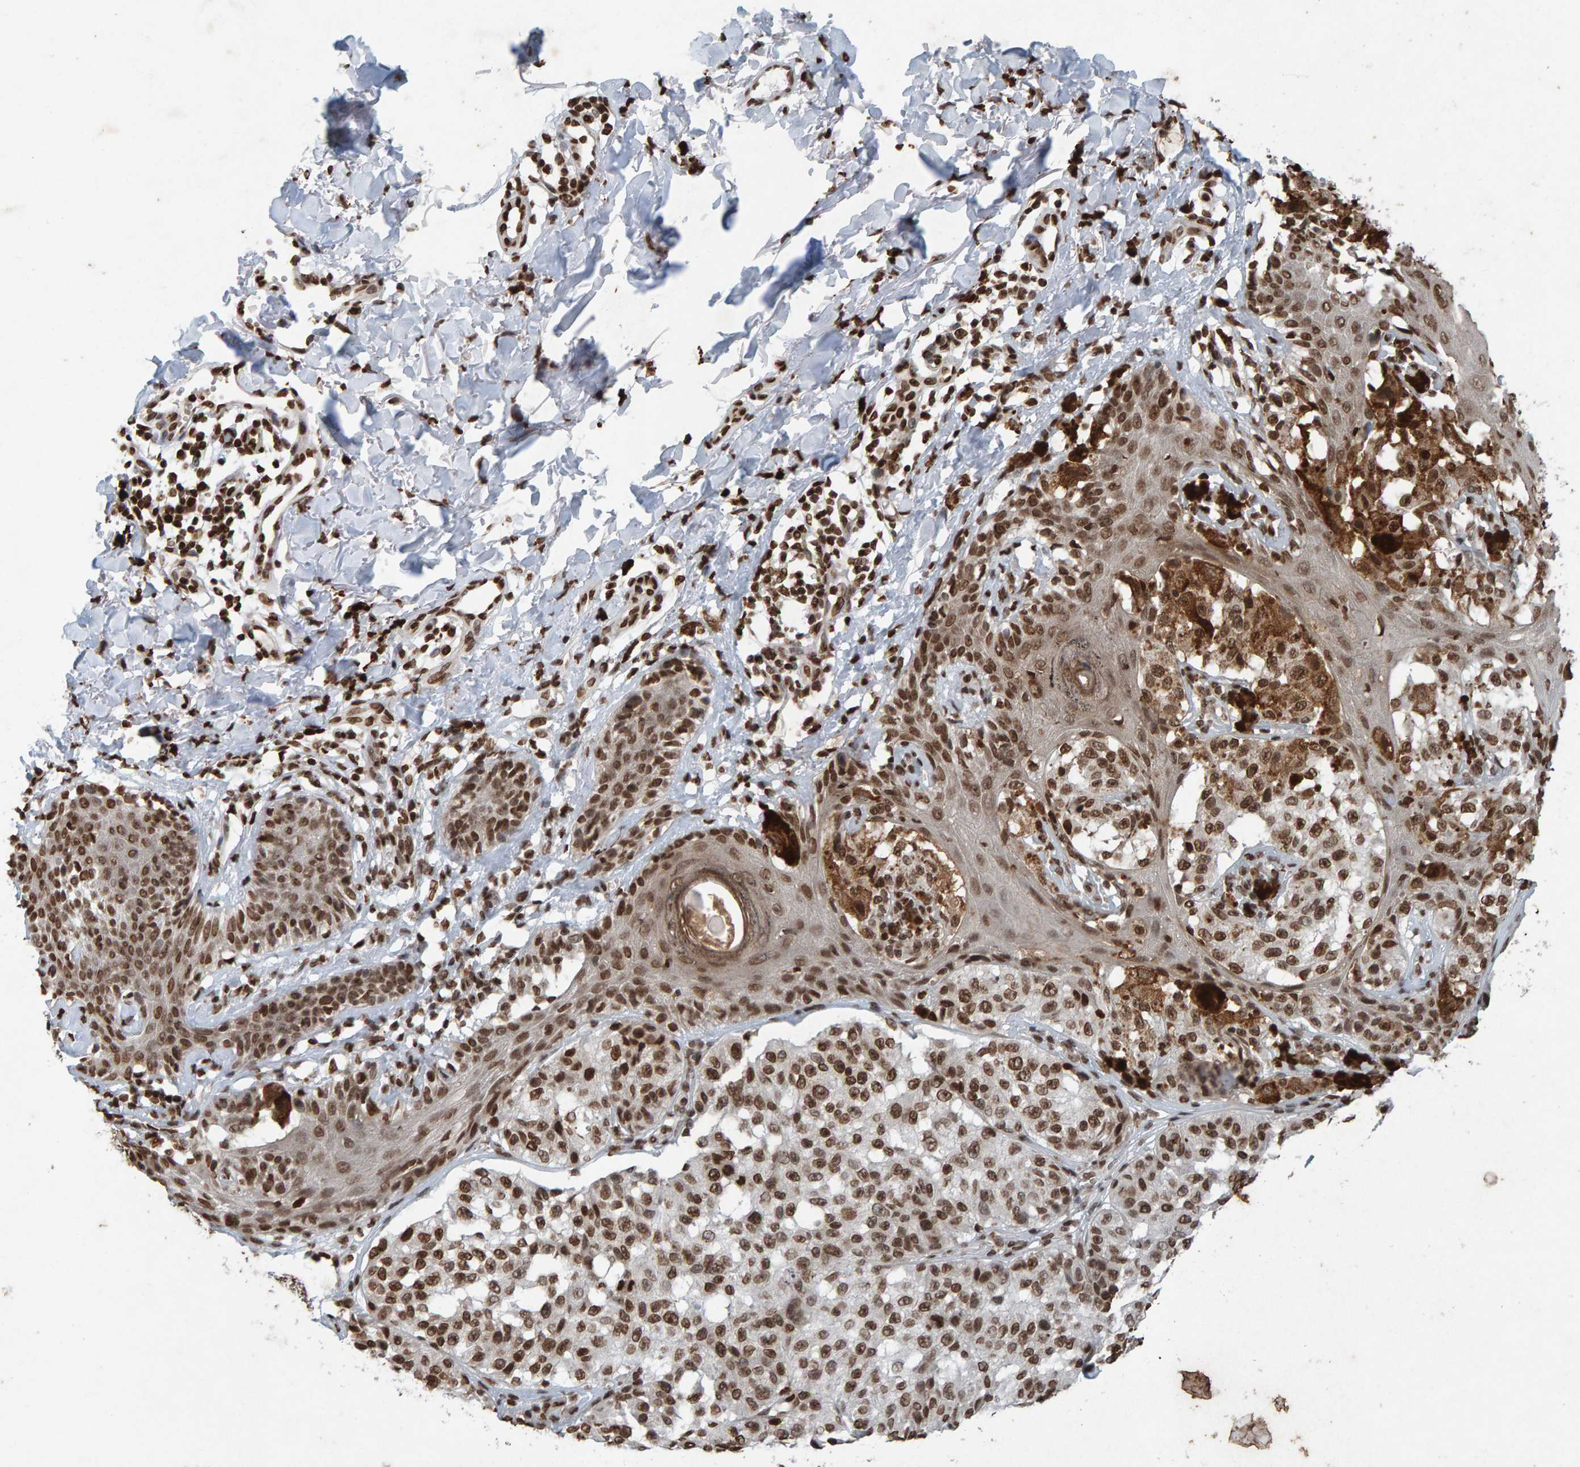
{"staining": {"intensity": "strong", "quantity": ">75%", "location": "nuclear"}, "tissue": "melanoma", "cell_type": "Tumor cells", "image_type": "cancer", "snomed": [{"axis": "morphology", "description": "Malignant melanoma, NOS"}, {"axis": "topography", "description": "Skin"}], "caption": "DAB immunohistochemical staining of human melanoma exhibits strong nuclear protein staining in about >75% of tumor cells.", "gene": "H2AZ1", "patient": {"sex": "female", "age": 46}}